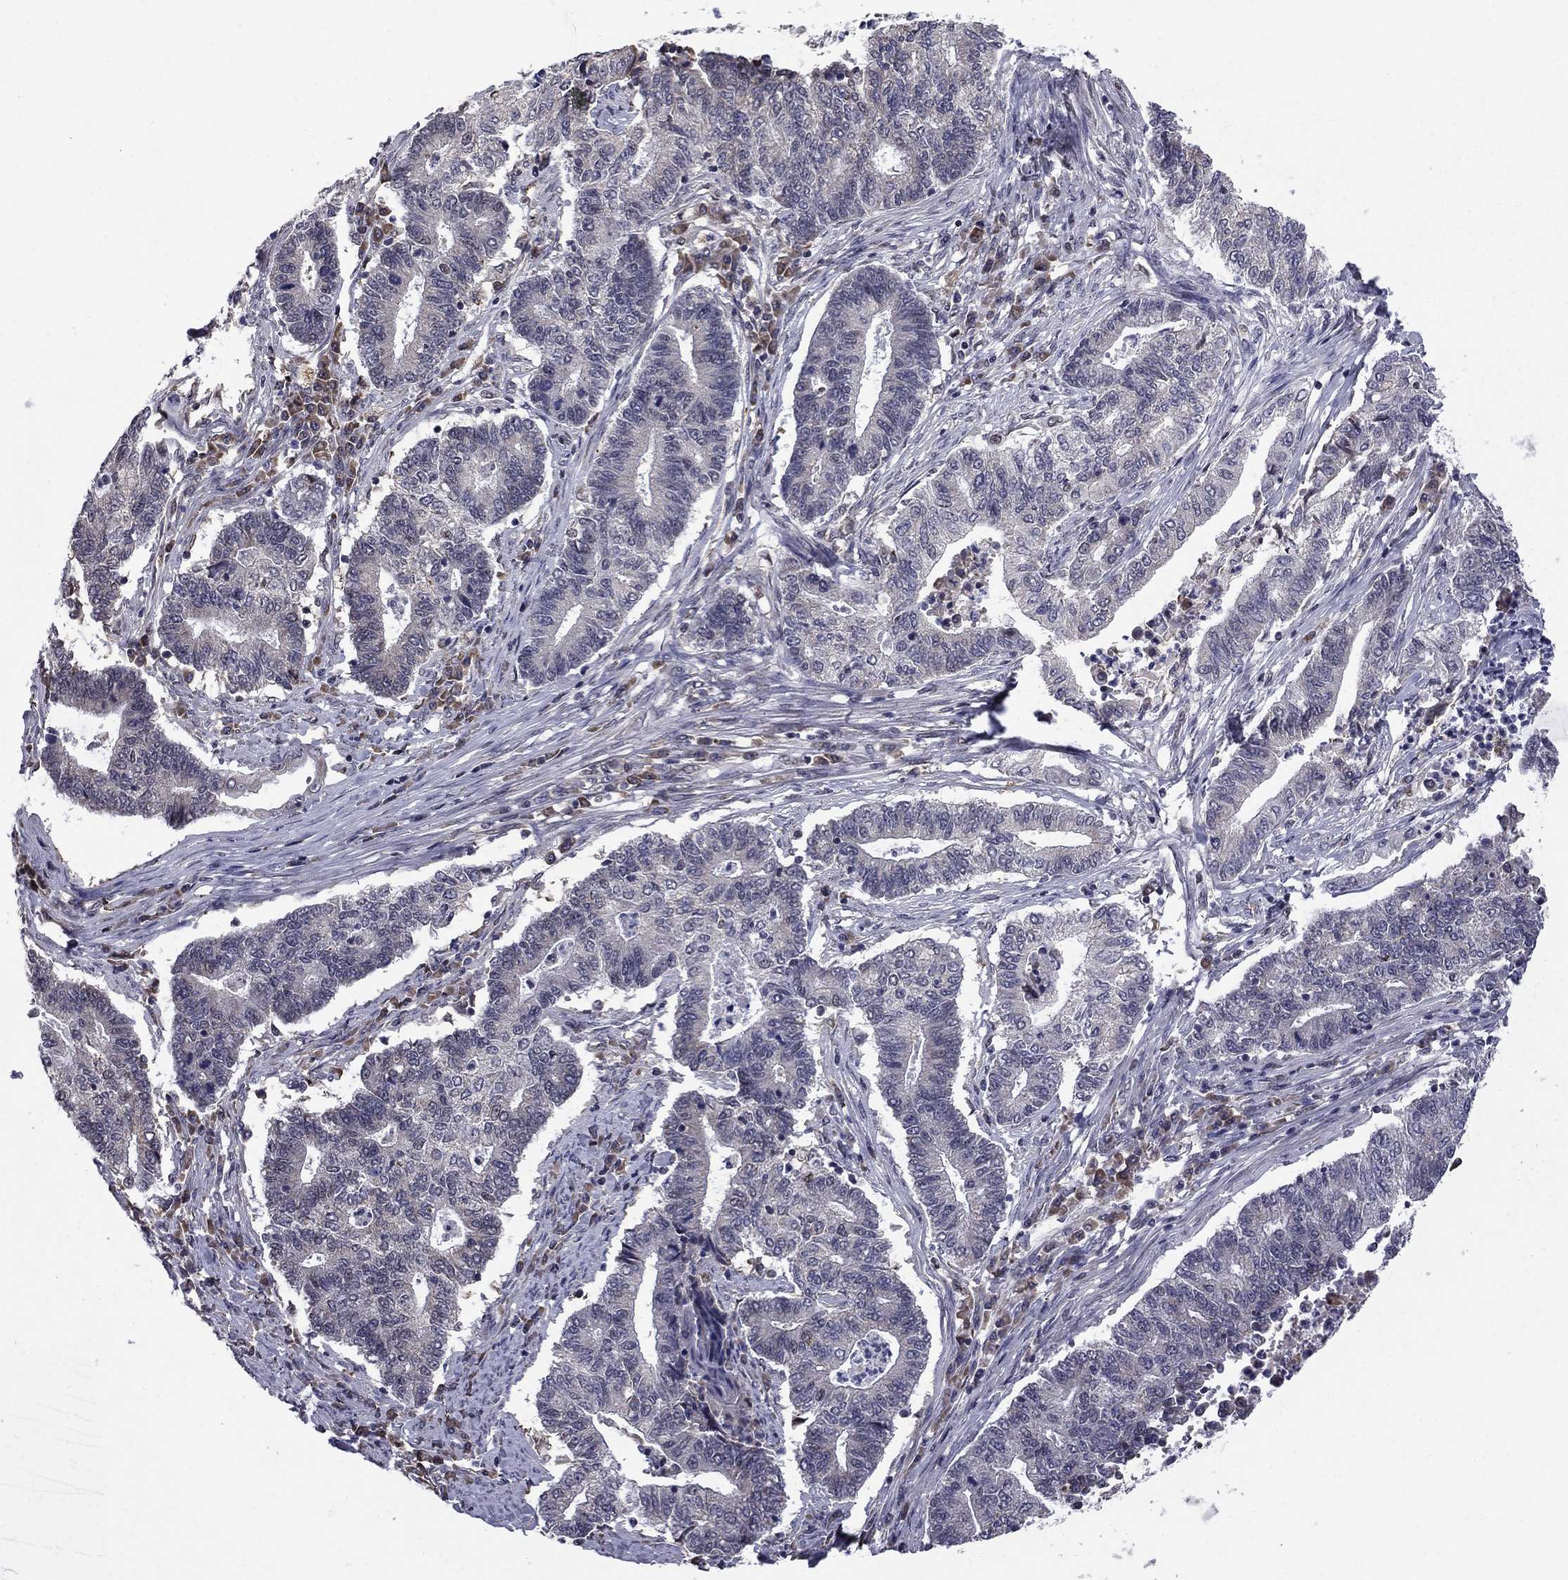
{"staining": {"intensity": "negative", "quantity": "none", "location": "none"}, "tissue": "endometrial cancer", "cell_type": "Tumor cells", "image_type": "cancer", "snomed": [{"axis": "morphology", "description": "Adenocarcinoma, NOS"}, {"axis": "topography", "description": "Uterus"}, {"axis": "topography", "description": "Endometrium"}], "caption": "Tumor cells show no significant staining in endometrial cancer.", "gene": "HSPB2", "patient": {"sex": "female", "age": 54}}